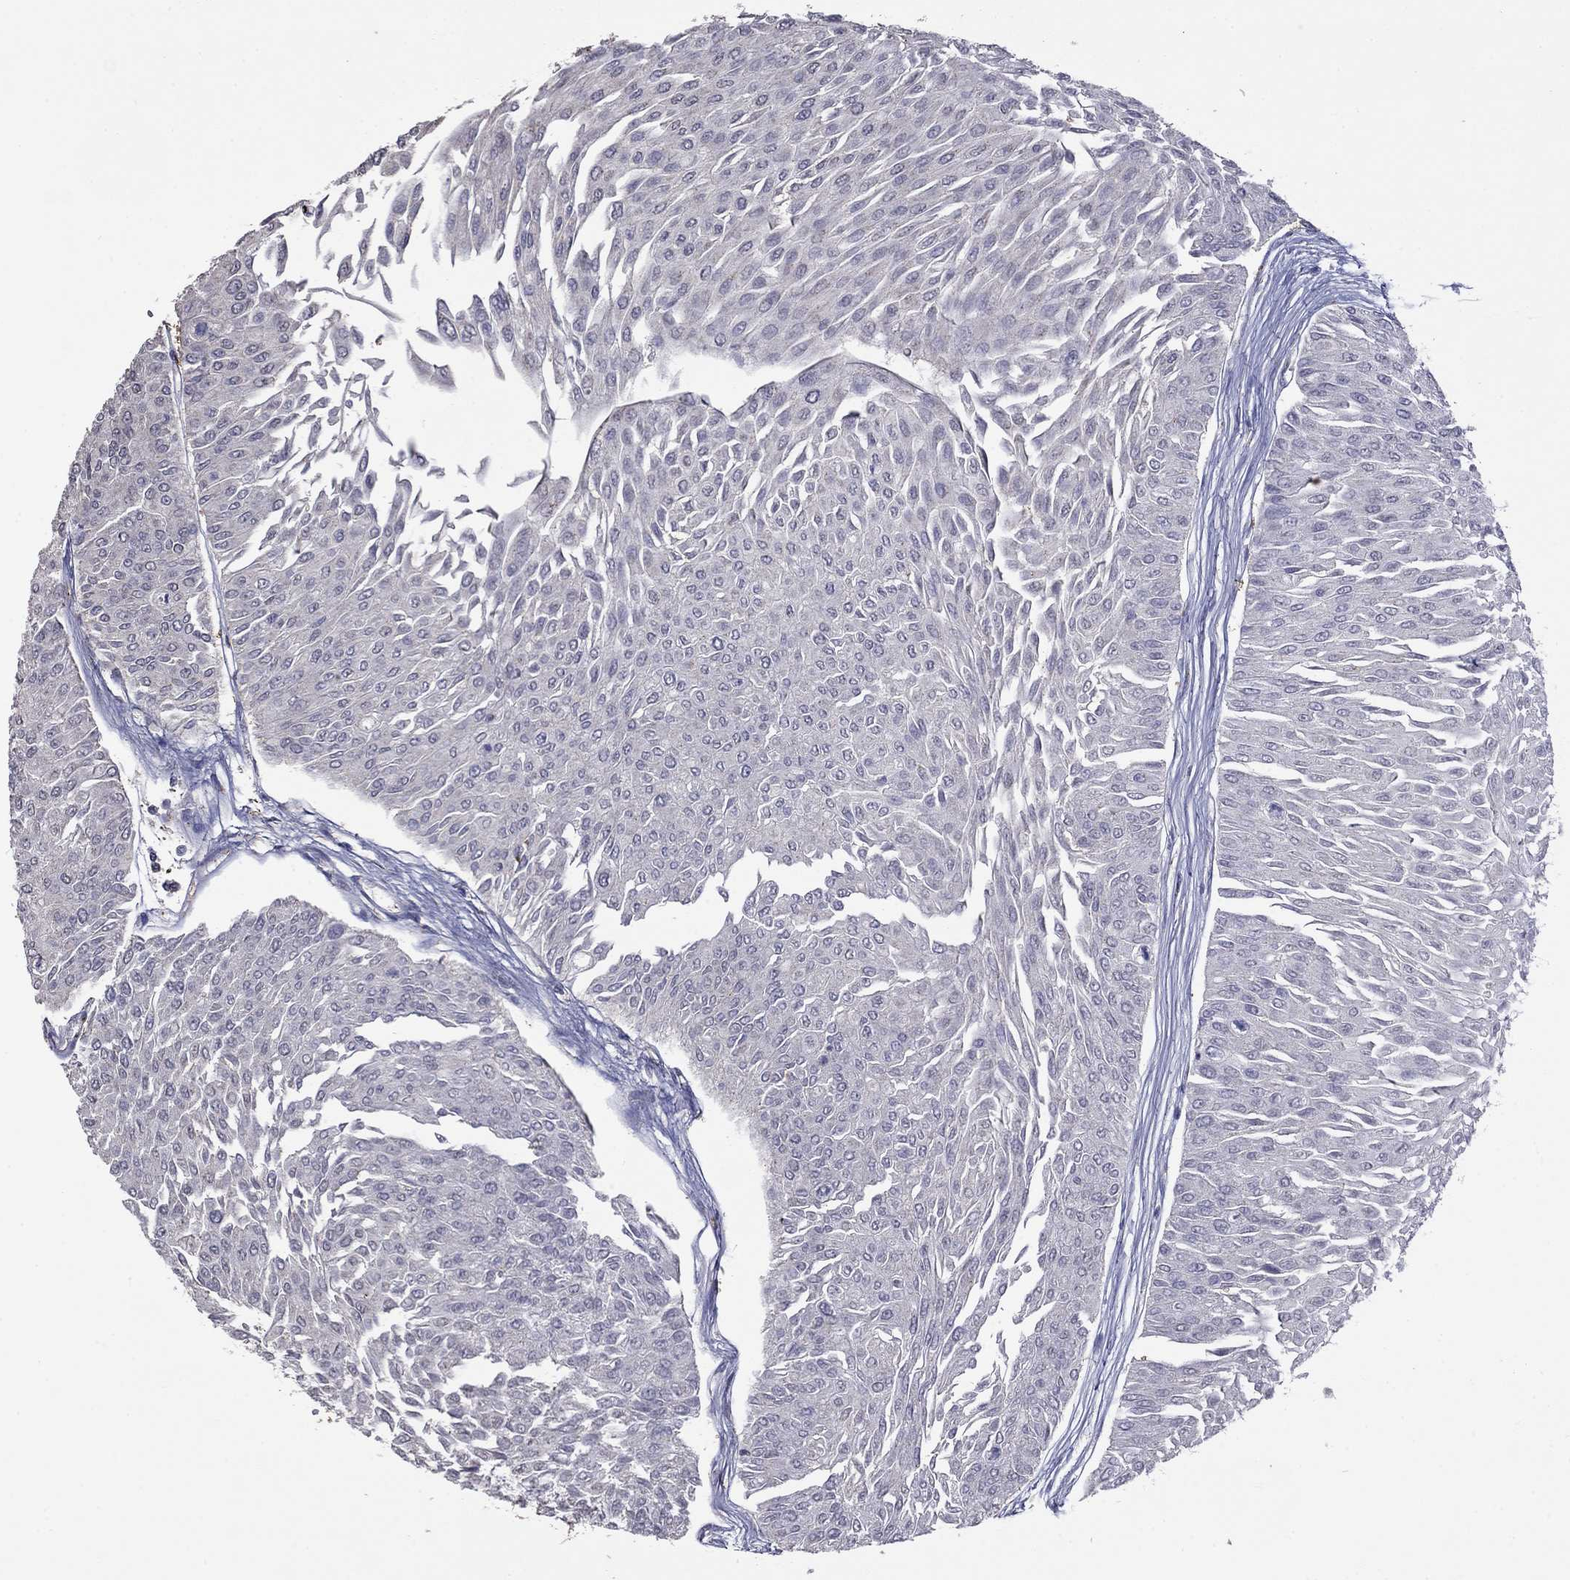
{"staining": {"intensity": "negative", "quantity": "none", "location": "none"}, "tissue": "urothelial cancer", "cell_type": "Tumor cells", "image_type": "cancer", "snomed": [{"axis": "morphology", "description": "Urothelial carcinoma, Low grade"}, {"axis": "topography", "description": "Urinary bladder"}], "caption": "The immunohistochemistry image has no significant staining in tumor cells of low-grade urothelial carcinoma tissue.", "gene": "APPBP2", "patient": {"sex": "male", "age": 67}}